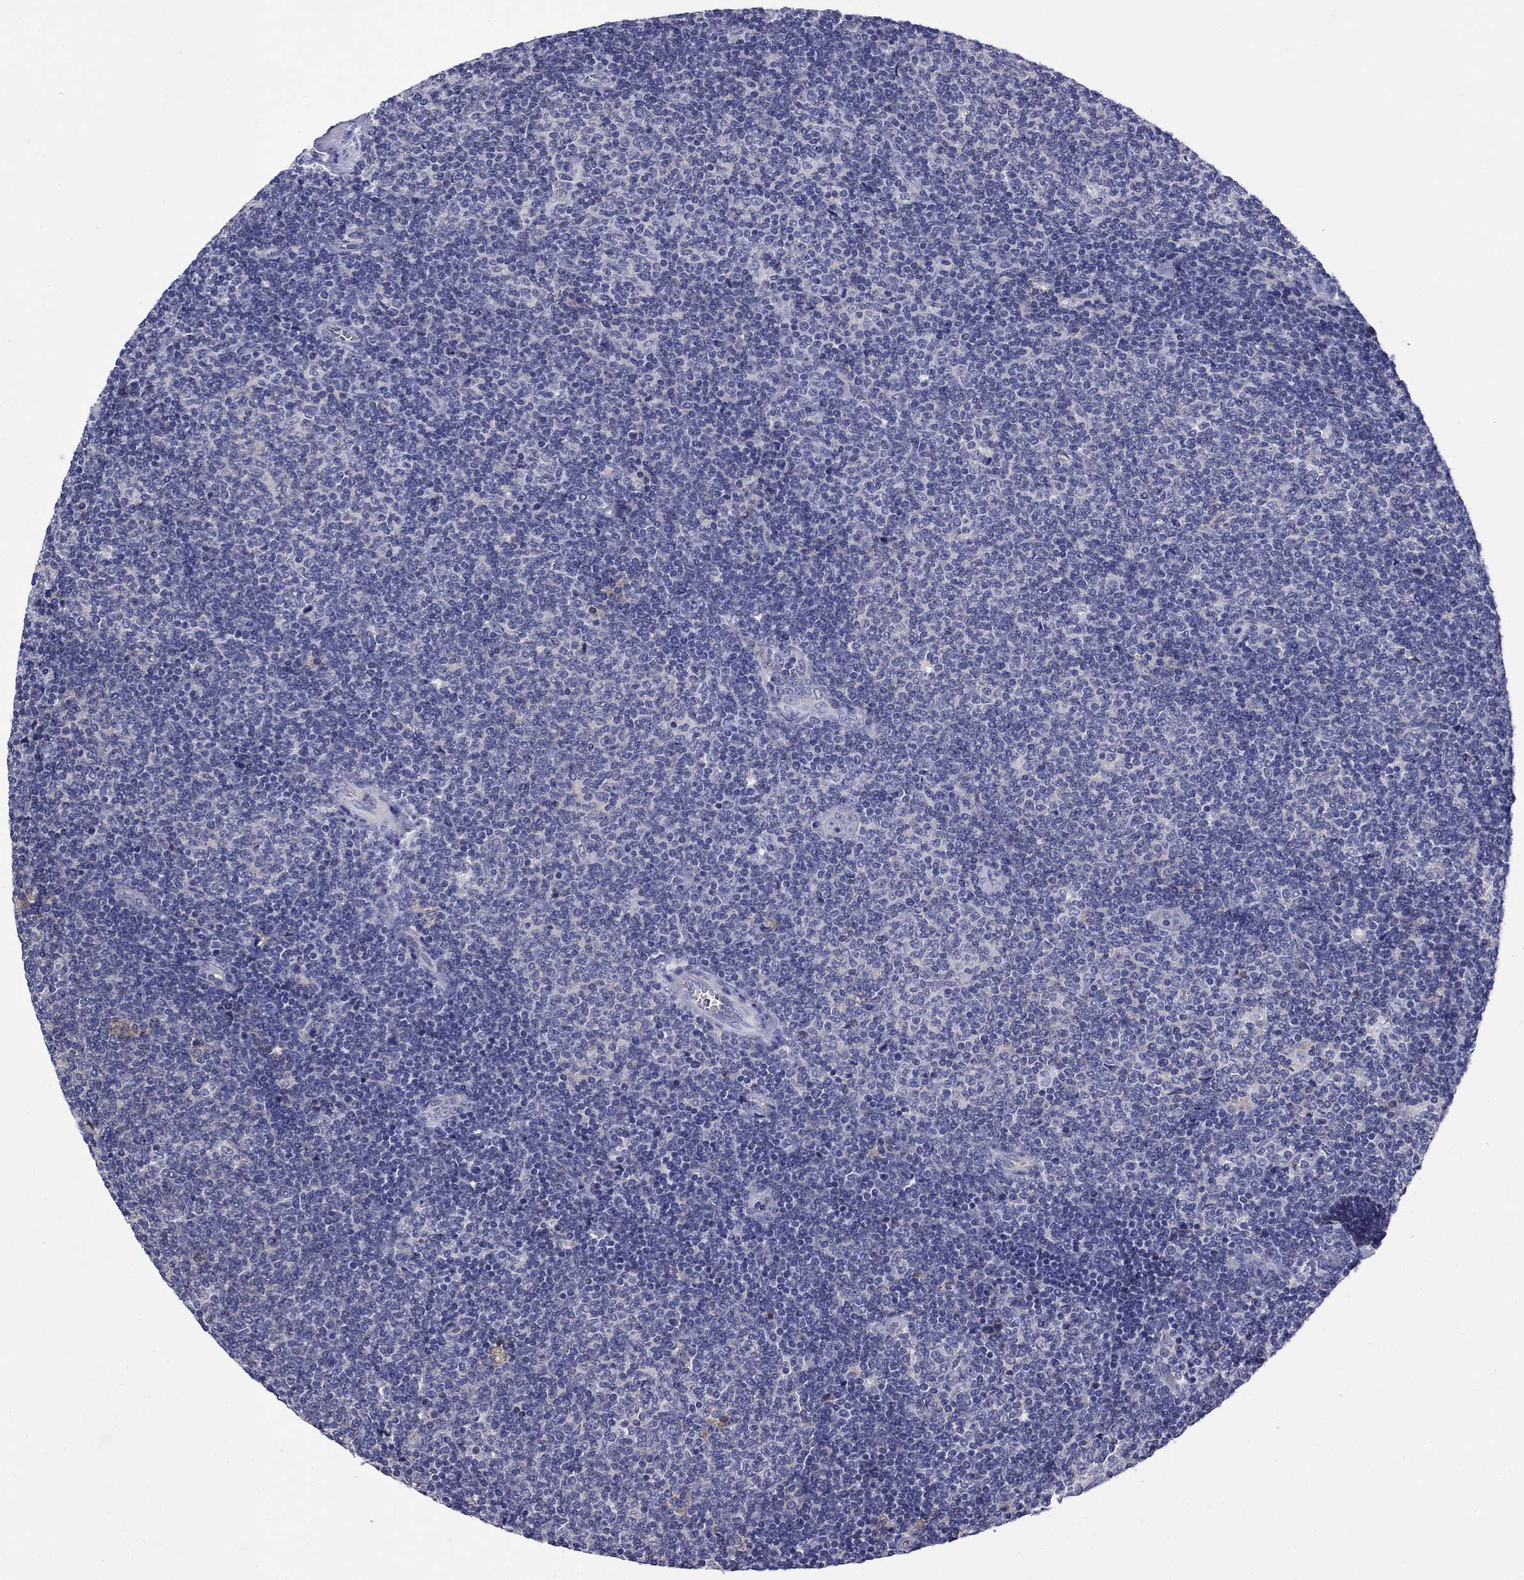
{"staining": {"intensity": "negative", "quantity": "none", "location": "none"}, "tissue": "lymphoma", "cell_type": "Tumor cells", "image_type": "cancer", "snomed": [{"axis": "morphology", "description": "Malignant lymphoma, non-Hodgkin's type, Low grade"}, {"axis": "topography", "description": "Lymph node"}], "caption": "Tumor cells show no significant protein expression in low-grade malignant lymphoma, non-Hodgkin's type. Brightfield microscopy of immunohistochemistry stained with DAB (brown) and hematoxylin (blue), captured at high magnification.", "gene": "APOA2", "patient": {"sex": "male", "age": 52}}